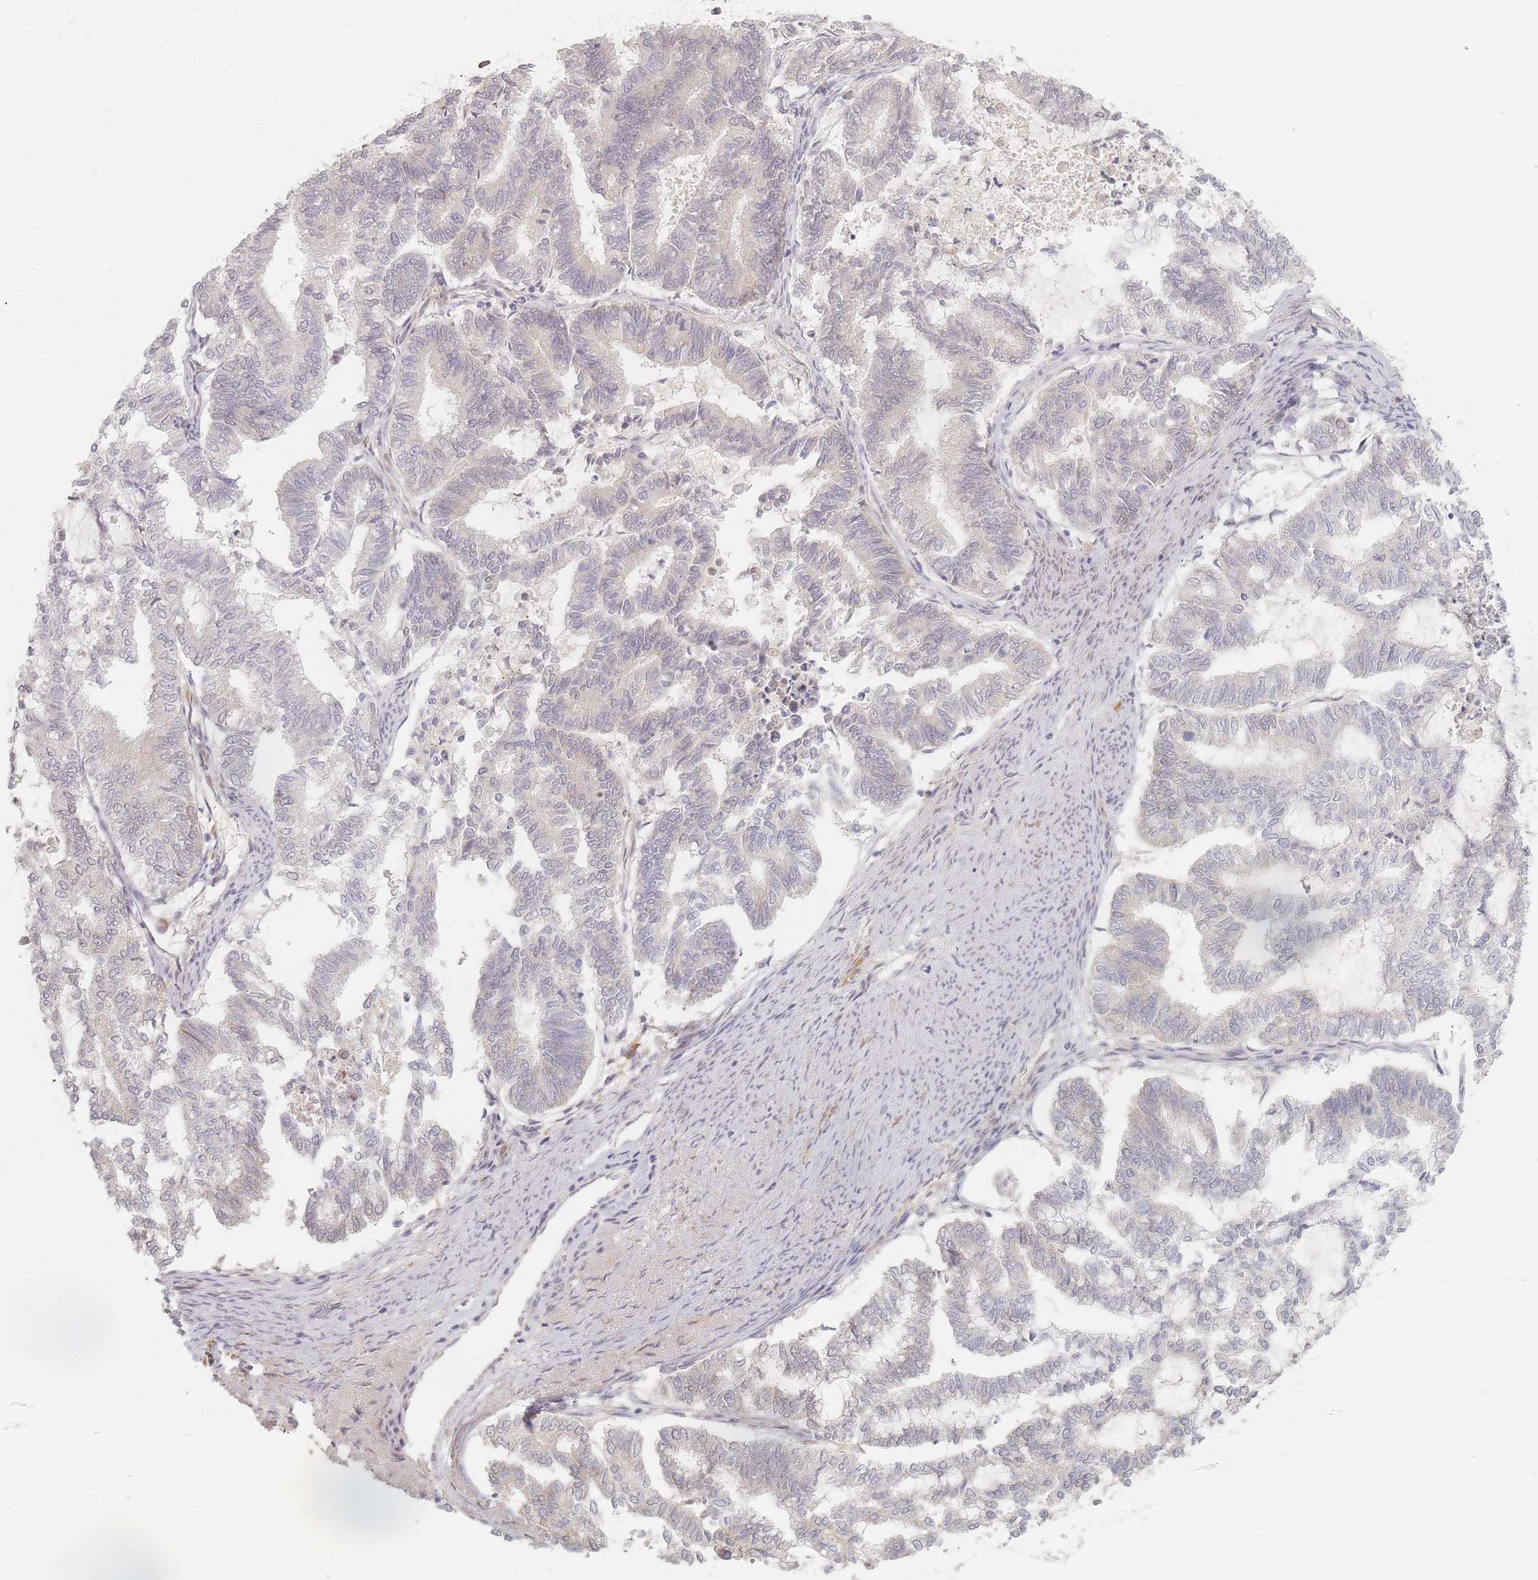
{"staining": {"intensity": "negative", "quantity": "none", "location": "none"}, "tissue": "endometrial cancer", "cell_type": "Tumor cells", "image_type": "cancer", "snomed": [{"axis": "morphology", "description": "Adenocarcinoma, NOS"}, {"axis": "topography", "description": "Endometrium"}], "caption": "An image of endometrial cancer stained for a protein reveals no brown staining in tumor cells.", "gene": "ZKSCAN7", "patient": {"sex": "female", "age": 79}}